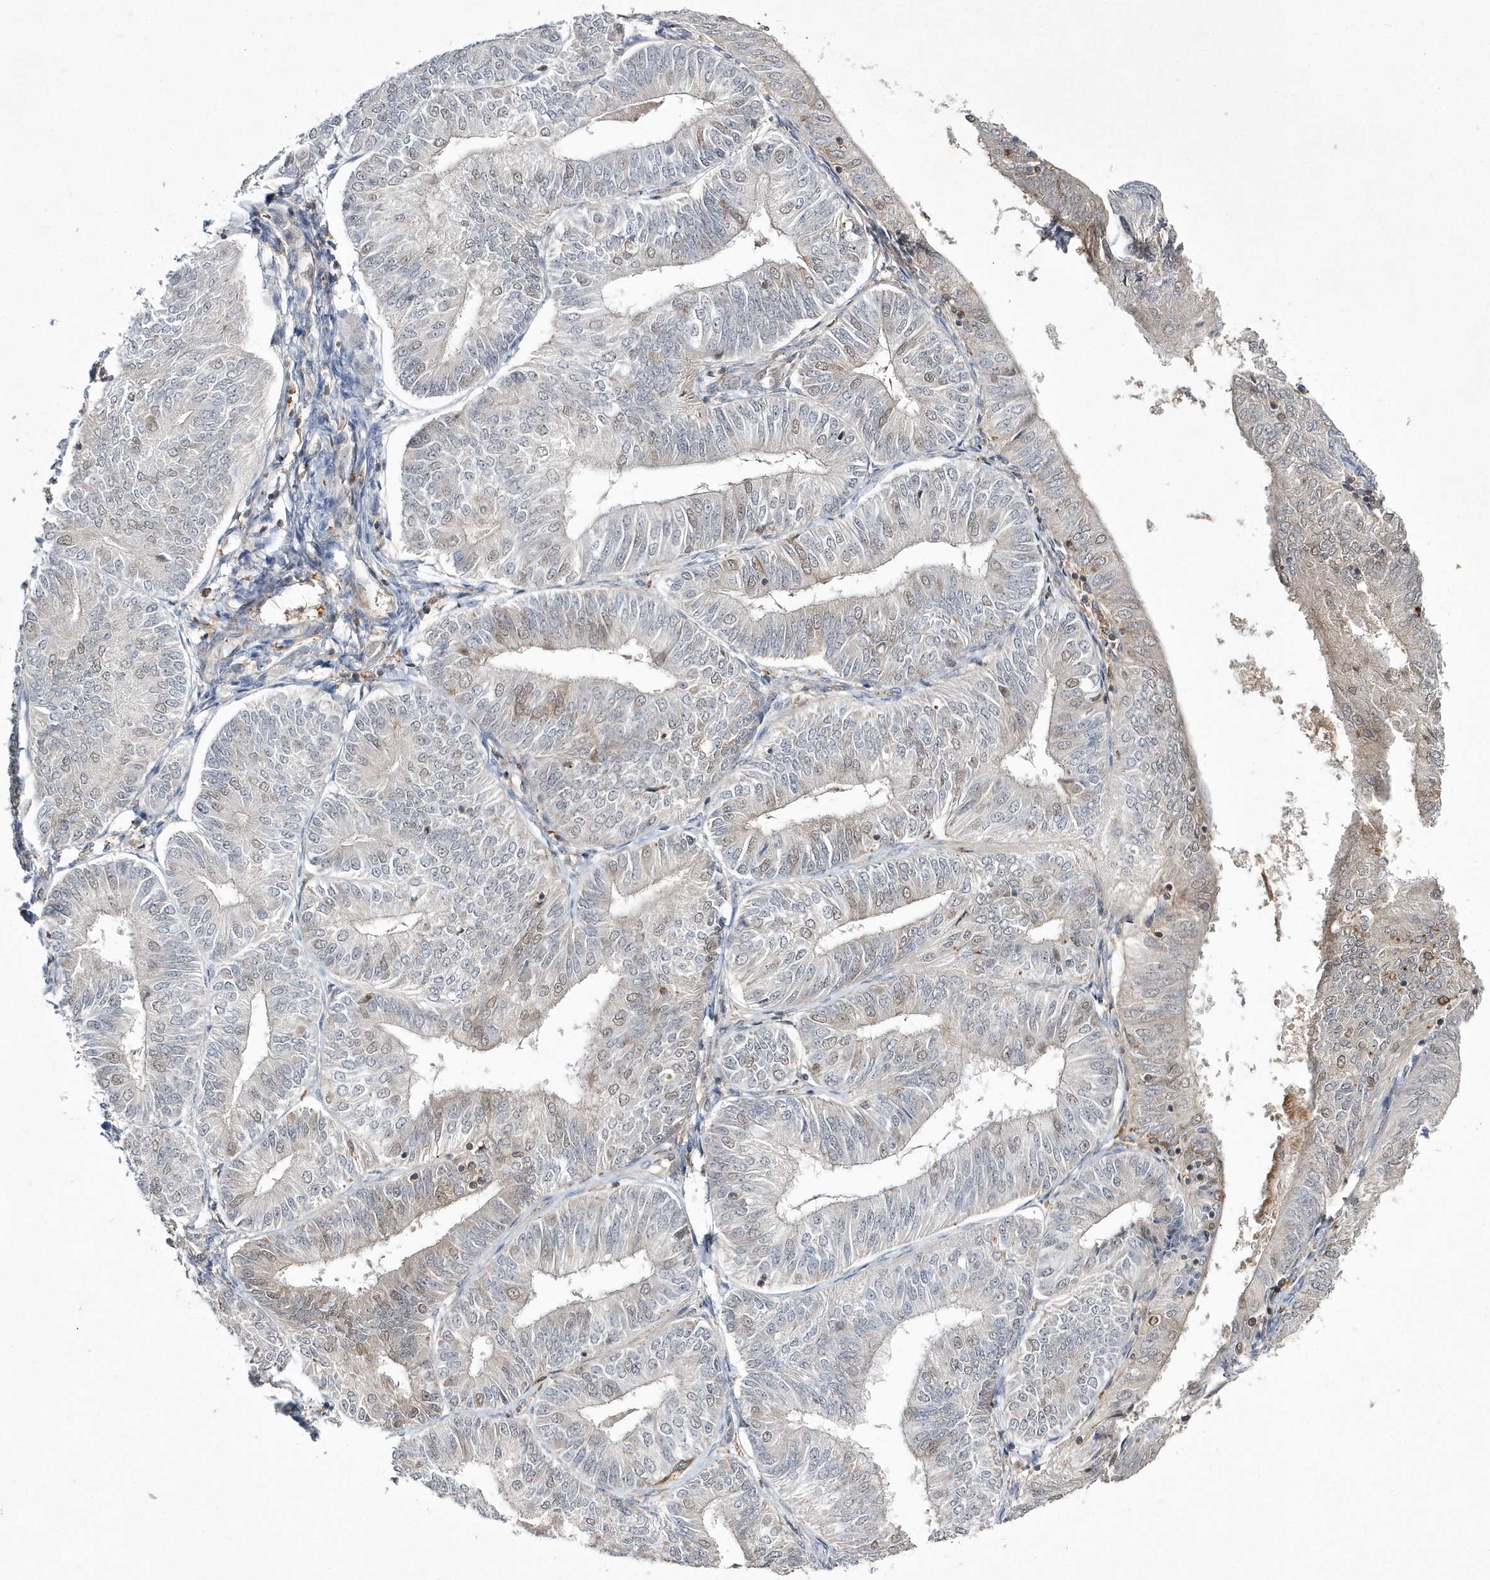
{"staining": {"intensity": "weak", "quantity": "<25%", "location": "nuclear"}, "tissue": "endometrial cancer", "cell_type": "Tumor cells", "image_type": "cancer", "snomed": [{"axis": "morphology", "description": "Adenocarcinoma, NOS"}, {"axis": "topography", "description": "Endometrium"}], "caption": "IHC of endometrial cancer shows no positivity in tumor cells. Nuclei are stained in blue.", "gene": "TMEM132B", "patient": {"sex": "female", "age": 58}}